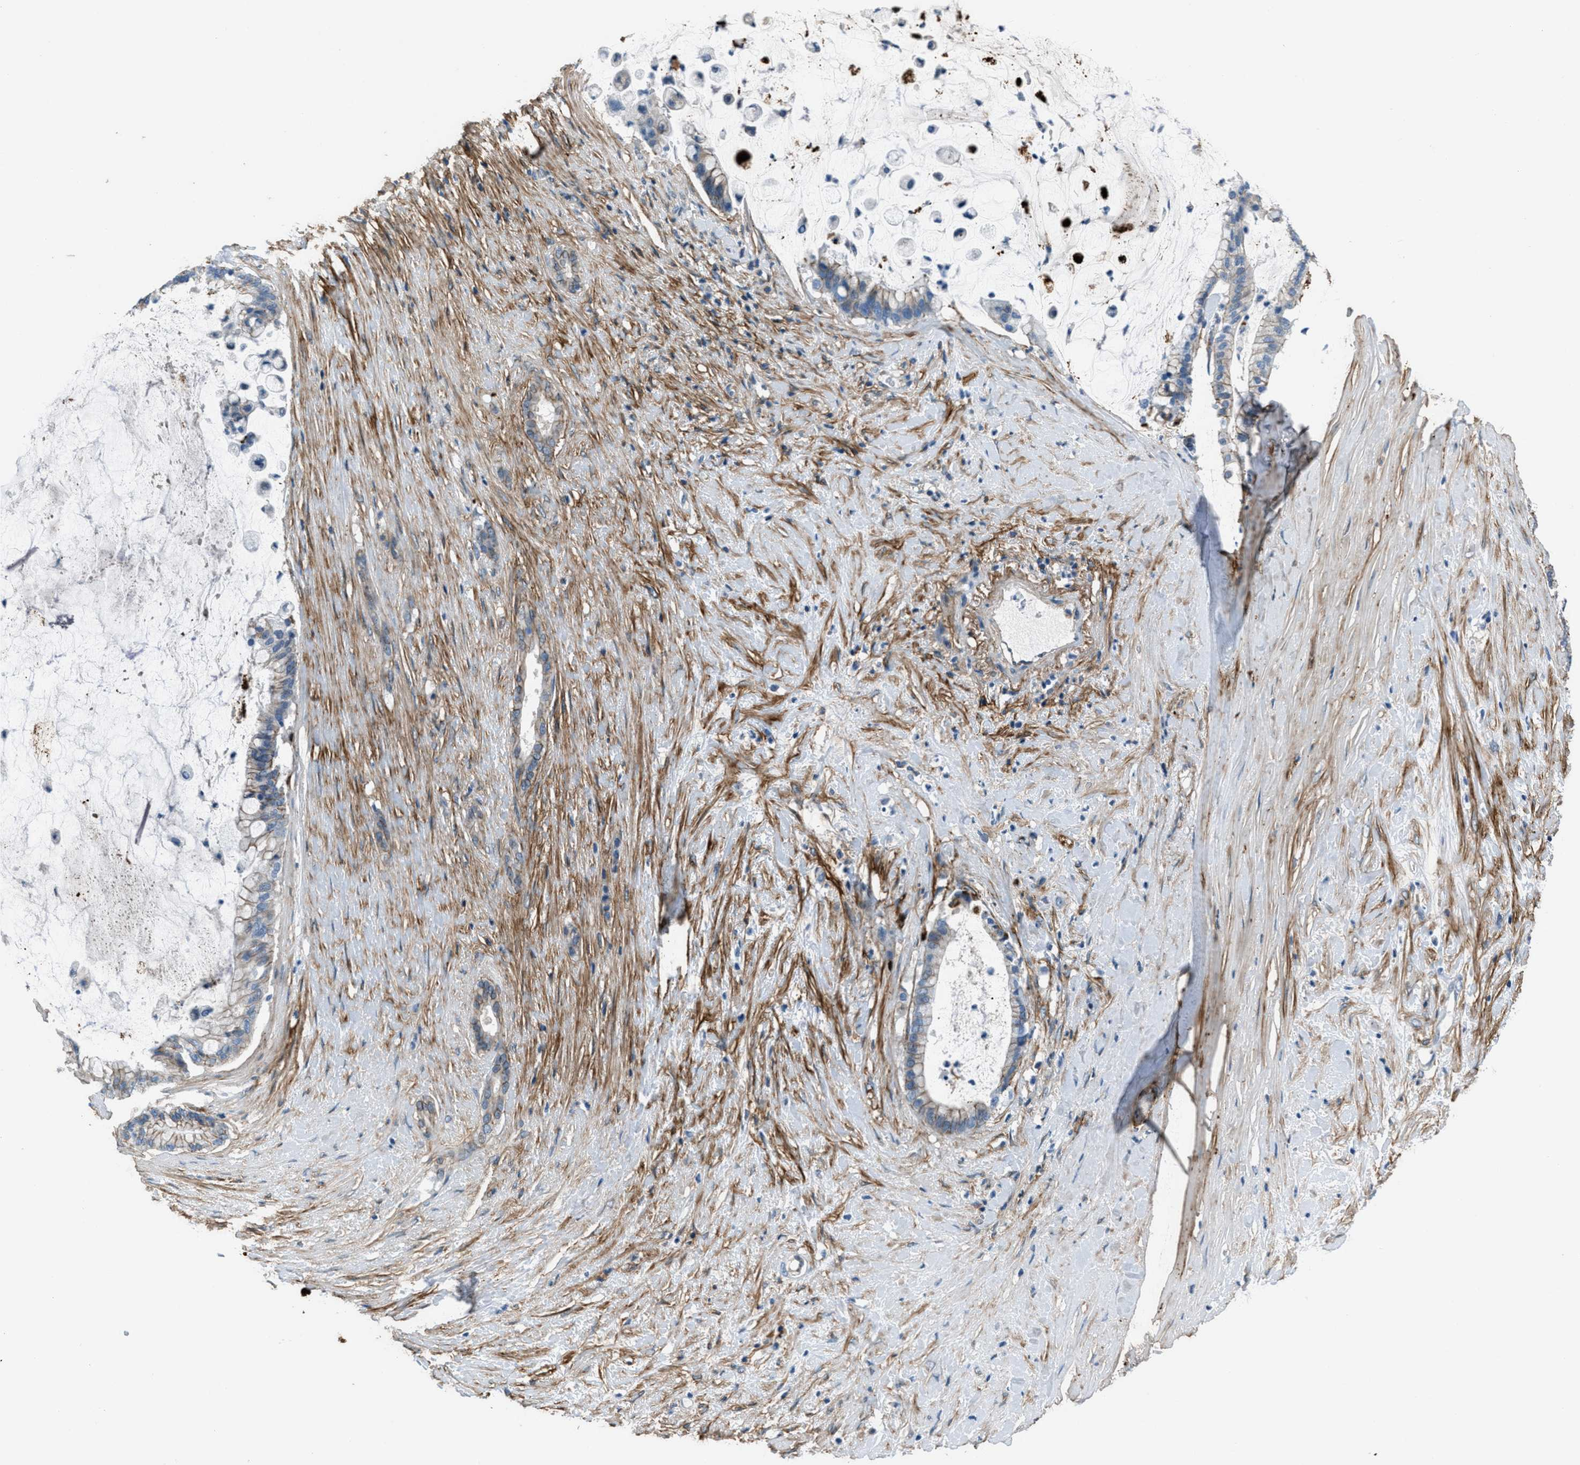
{"staining": {"intensity": "weak", "quantity": "<25%", "location": "cytoplasmic/membranous"}, "tissue": "pancreatic cancer", "cell_type": "Tumor cells", "image_type": "cancer", "snomed": [{"axis": "morphology", "description": "Adenocarcinoma, NOS"}, {"axis": "topography", "description": "Pancreas"}], "caption": "Immunohistochemistry micrograph of pancreatic cancer stained for a protein (brown), which reveals no positivity in tumor cells.", "gene": "FBN1", "patient": {"sex": "male", "age": 41}}